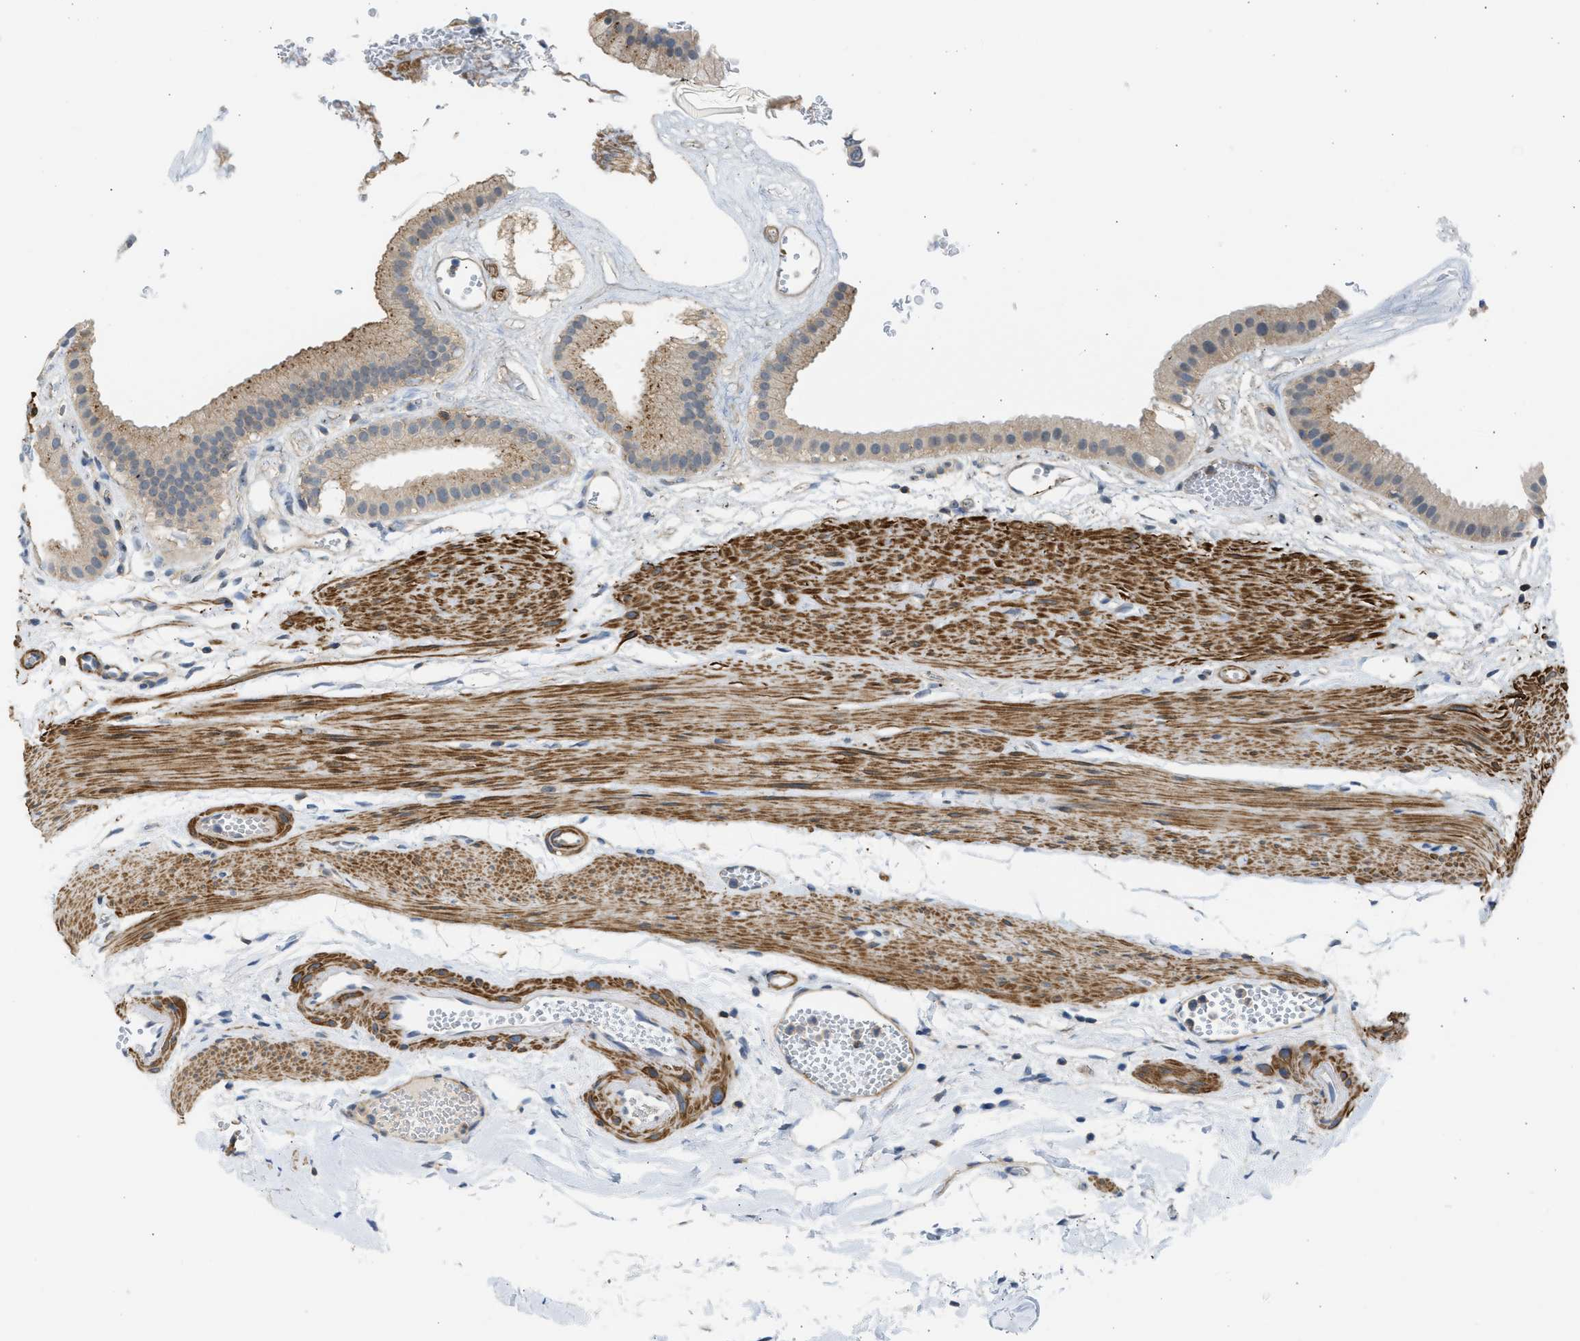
{"staining": {"intensity": "moderate", "quantity": ">75%", "location": "cytoplasmic/membranous"}, "tissue": "gallbladder", "cell_type": "Glandular cells", "image_type": "normal", "snomed": [{"axis": "morphology", "description": "Normal tissue, NOS"}, {"axis": "topography", "description": "Gallbladder"}], "caption": "DAB (3,3'-diaminobenzidine) immunohistochemical staining of benign gallbladder exhibits moderate cytoplasmic/membranous protein expression in approximately >75% of glandular cells. Nuclei are stained in blue.", "gene": "PCNX3", "patient": {"sex": "female", "age": 64}}